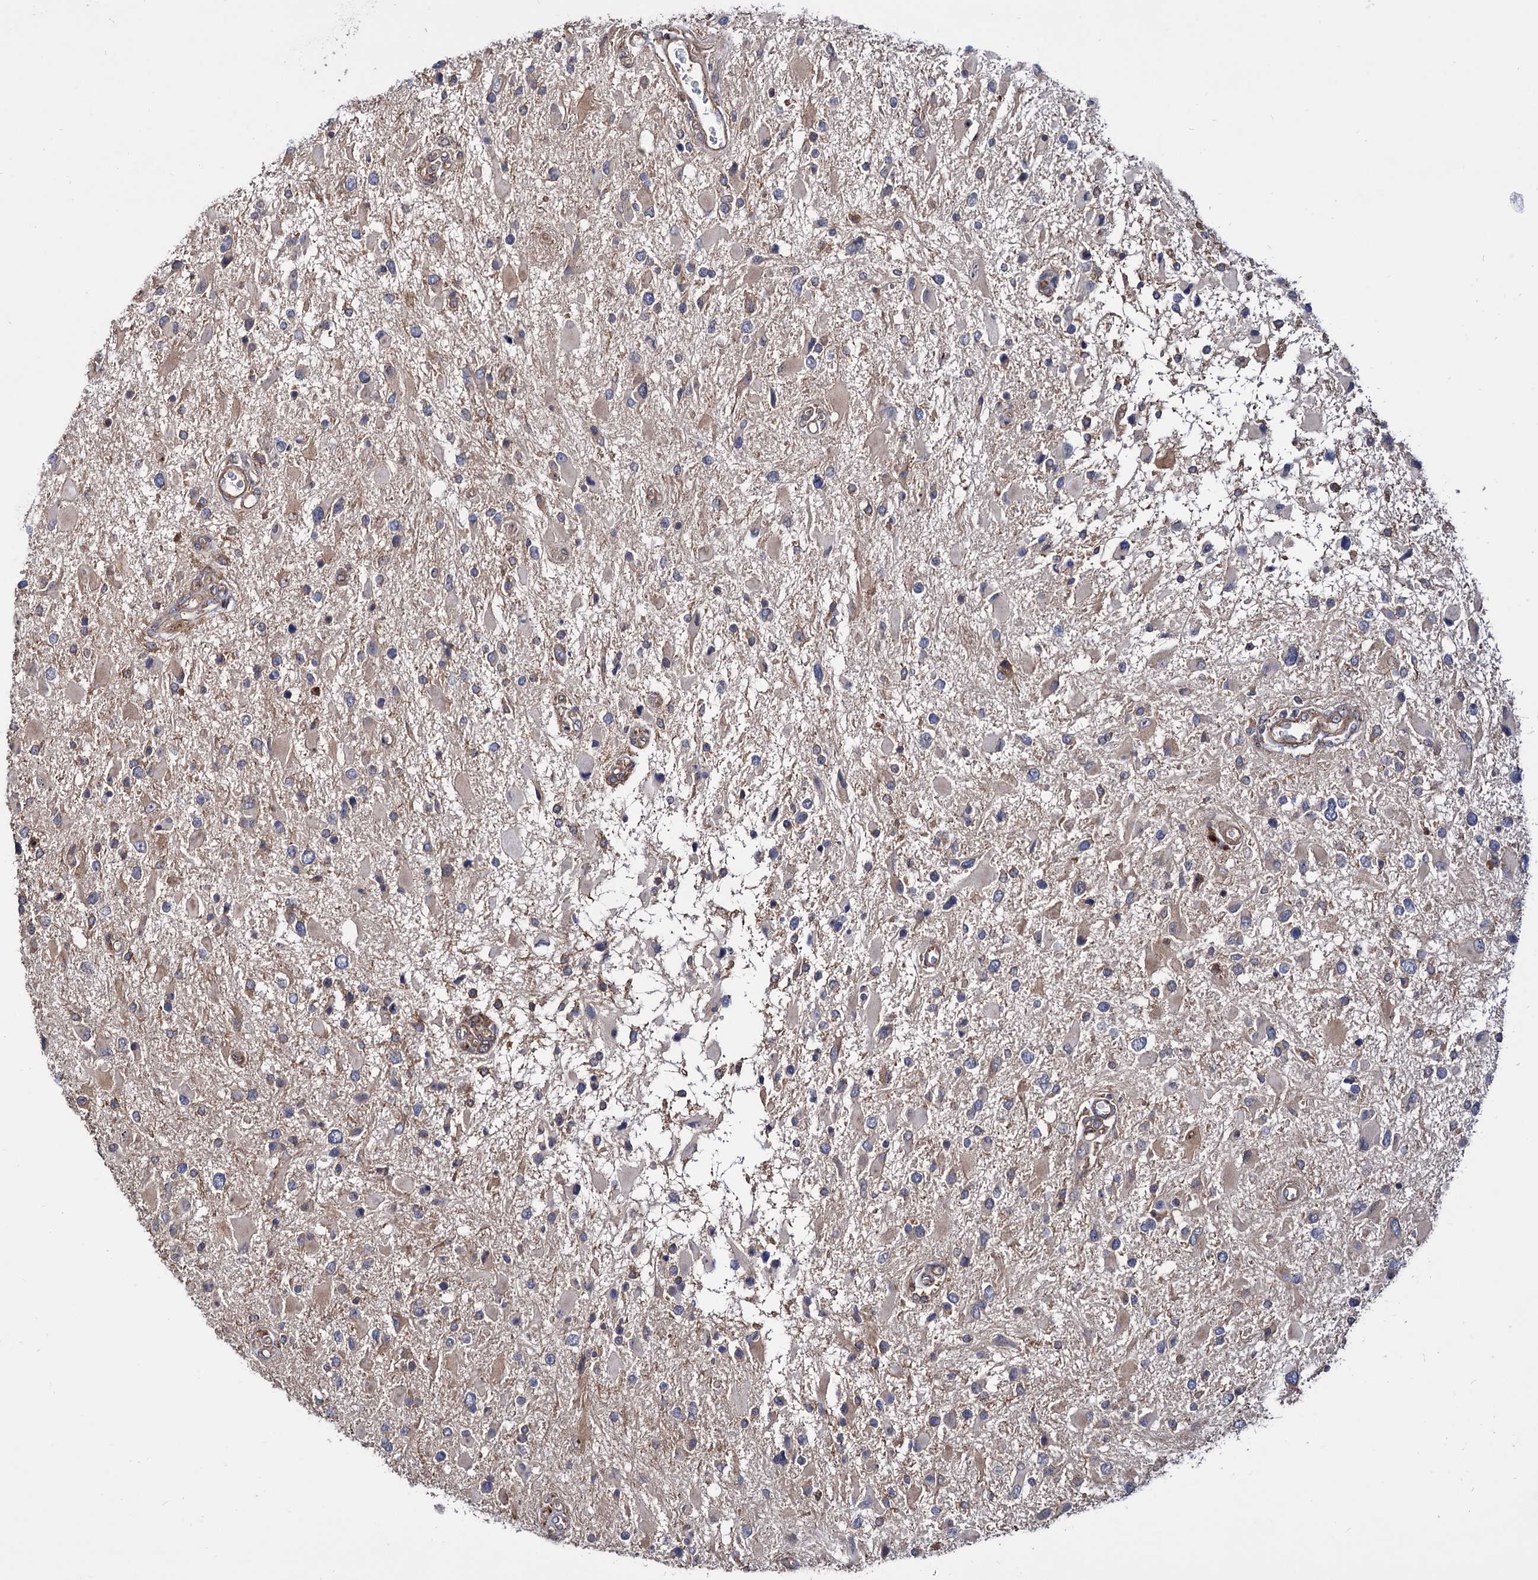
{"staining": {"intensity": "negative", "quantity": "none", "location": "none"}, "tissue": "glioma", "cell_type": "Tumor cells", "image_type": "cancer", "snomed": [{"axis": "morphology", "description": "Glioma, malignant, High grade"}, {"axis": "topography", "description": "Brain"}], "caption": "Immunohistochemical staining of human glioma displays no significant expression in tumor cells.", "gene": "FERMT2", "patient": {"sex": "male", "age": 53}}